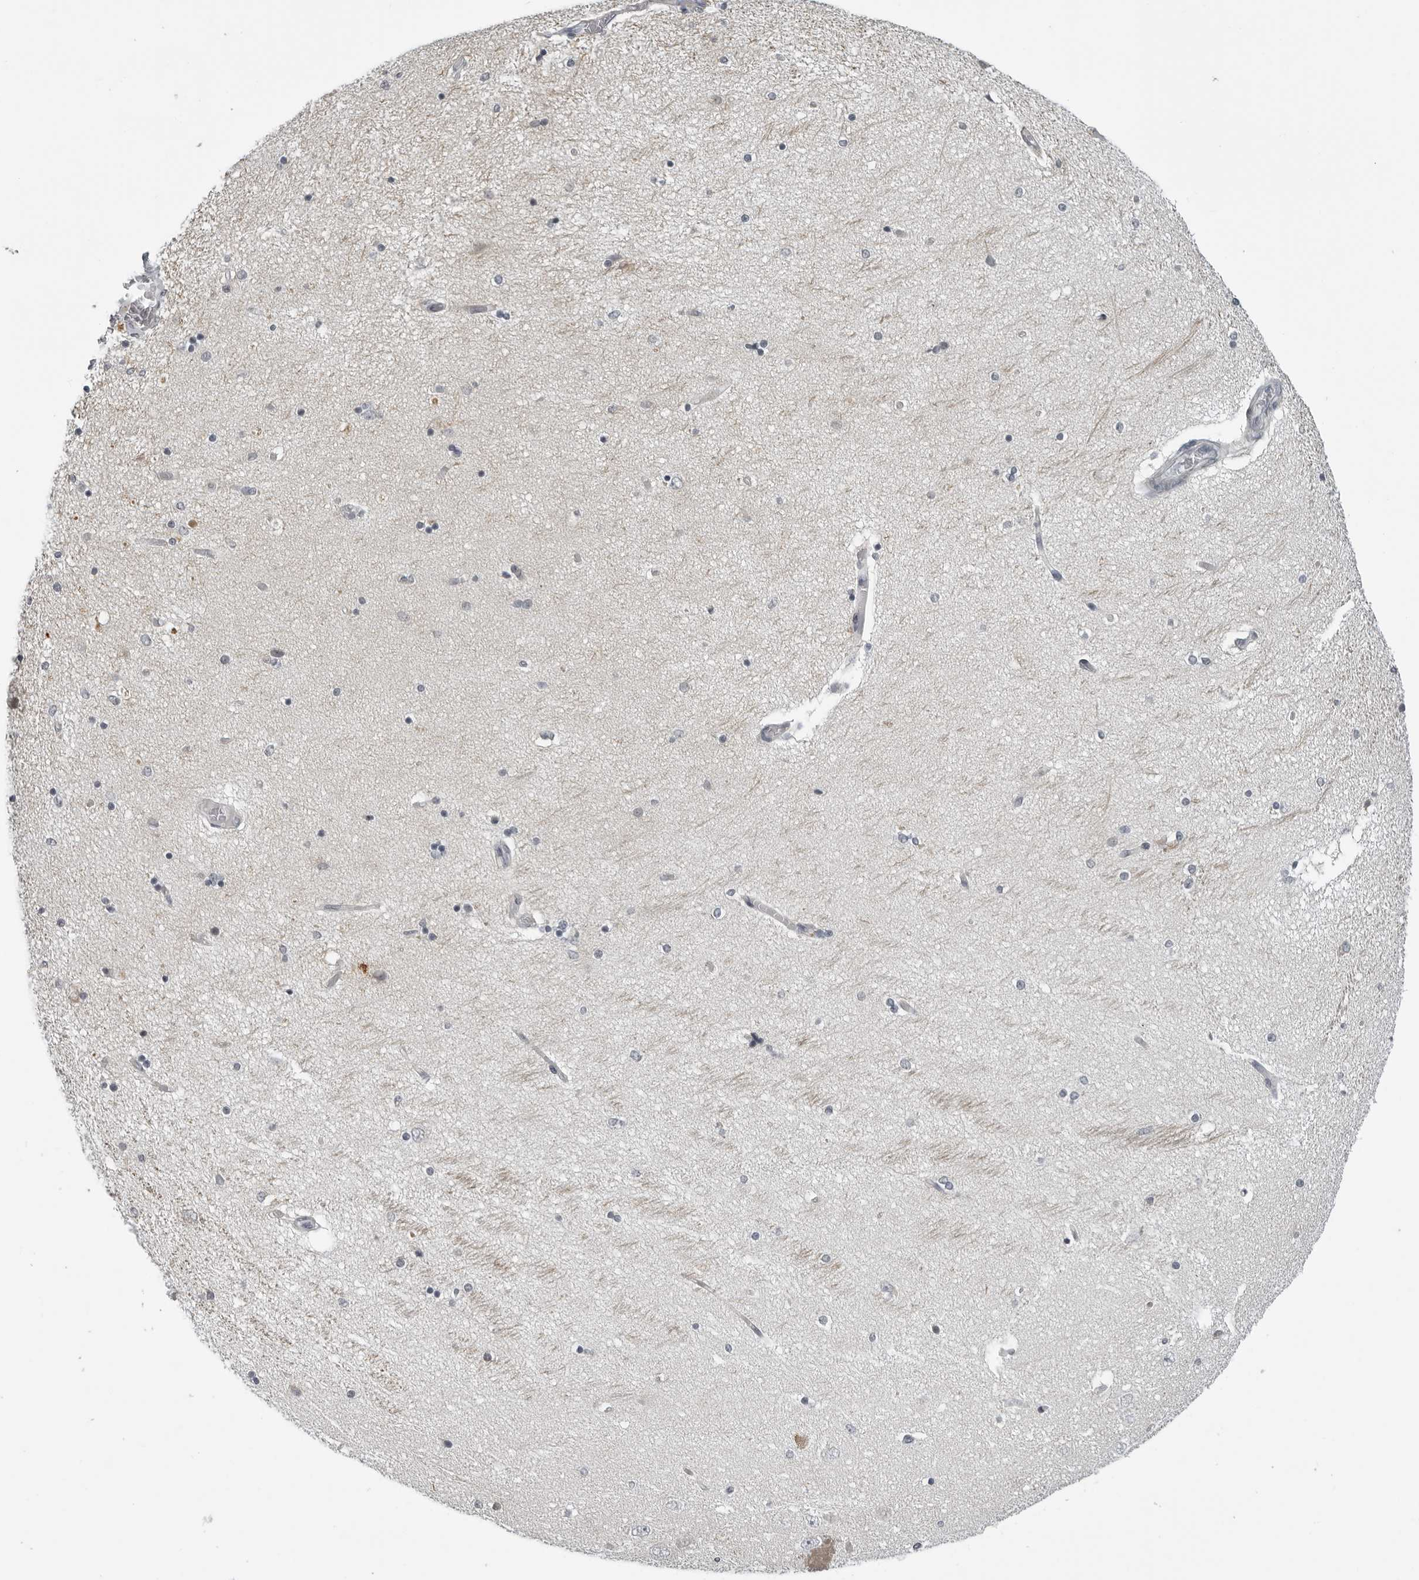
{"staining": {"intensity": "negative", "quantity": "none", "location": "none"}, "tissue": "hippocampus", "cell_type": "Glial cells", "image_type": "normal", "snomed": [{"axis": "morphology", "description": "Normal tissue, NOS"}, {"axis": "topography", "description": "Hippocampus"}], "caption": "The photomicrograph exhibits no staining of glial cells in normal hippocampus. (Brightfield microscopy of DAB IHC at high magnification).", "gene": "OPLAH", "patient": {"sex": "female", "age": 54}}